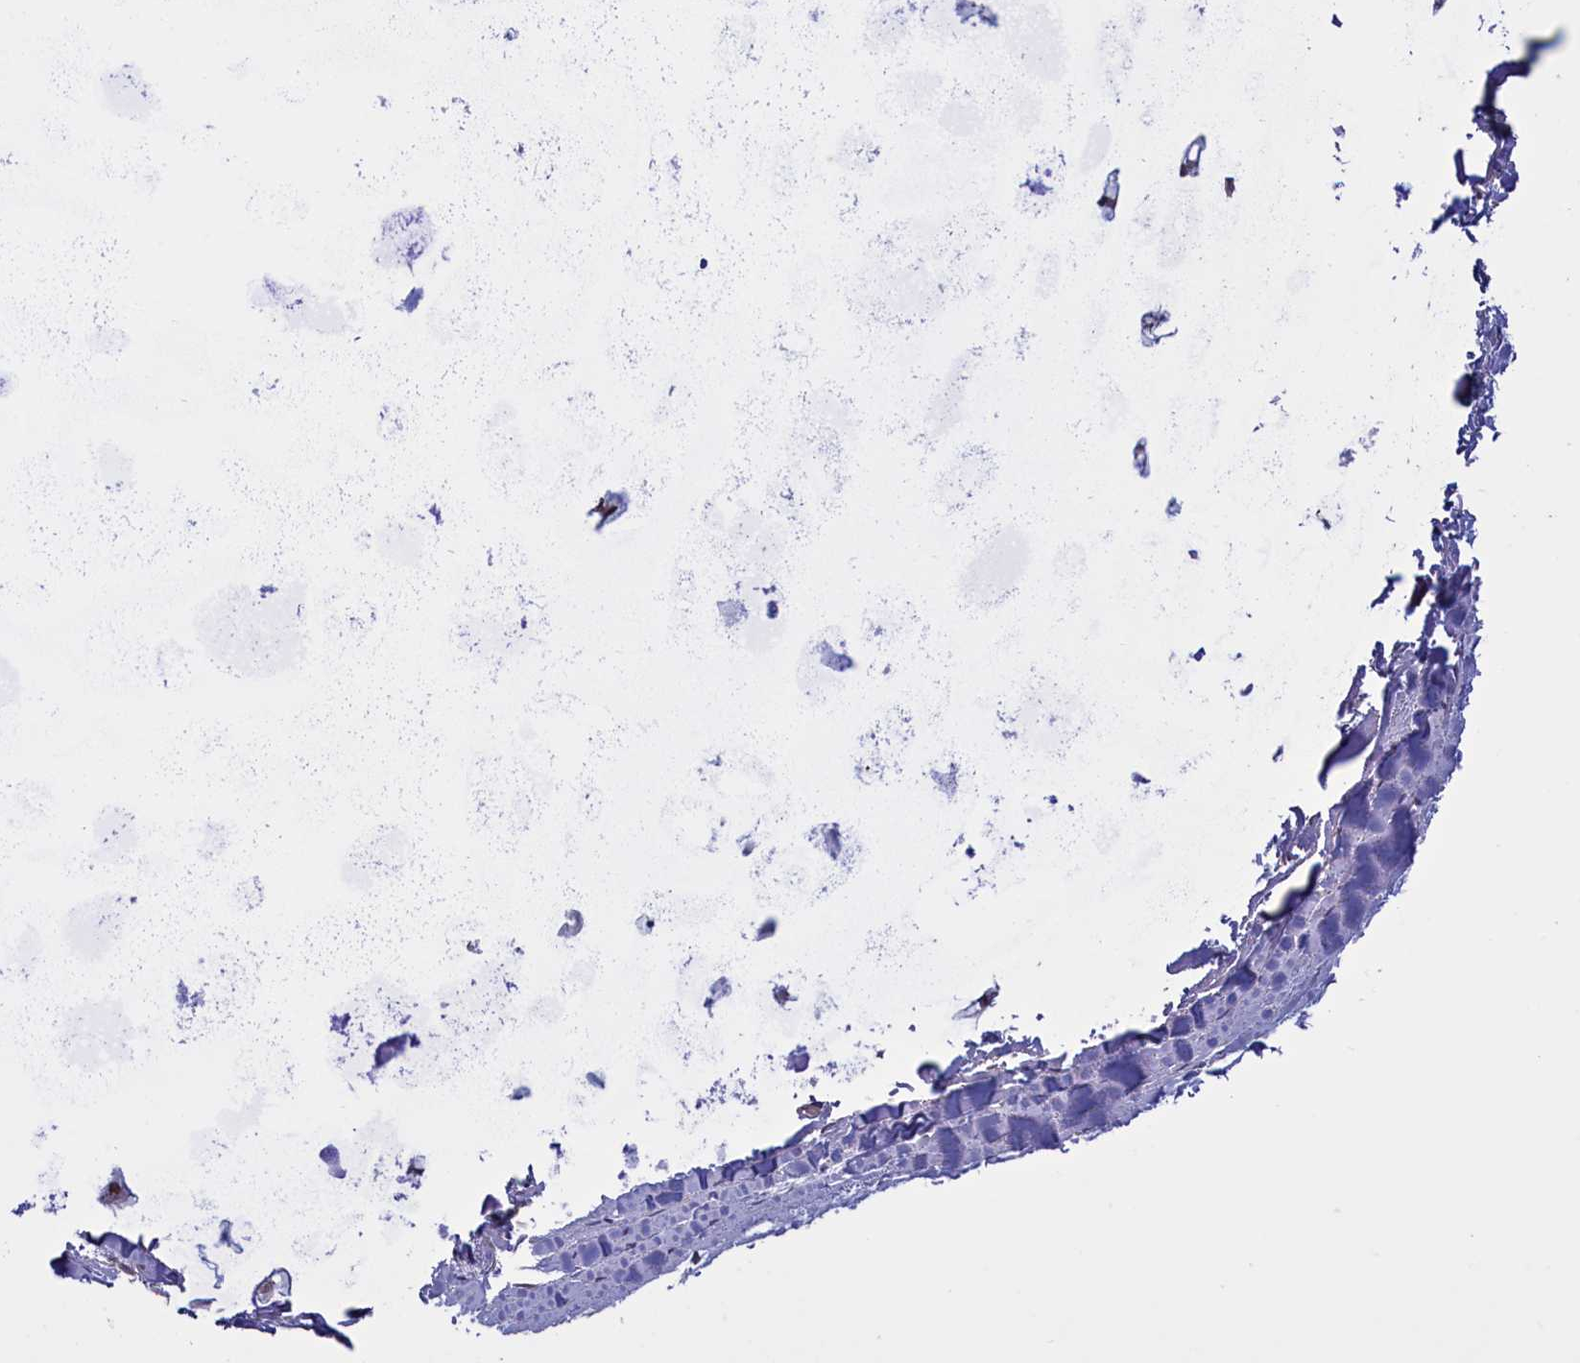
{"staining": {"intensity": "moderate", "quantity": ">75%", "location": "cytoplasmic/membranous"}, "tissue": "soft tissue", "cell_type": "Peripheral nerve", "image_type": "normal", "snomed": [{"axis": "morphology", "description": "Normal tissue, NOS"}, {"axis": "topography", "description": "Bronchus"}], "caption": "Benign soft tissue demonstrates moderate cytoplasmic/membranous positivity in about >75% of peripheral nerve, visualized by immunohistochemistry. The protein is shown in brown color, while the nuclei are stained blue.", "gene": "PARS2", "patient": {"sex": "male", "age": 66}}